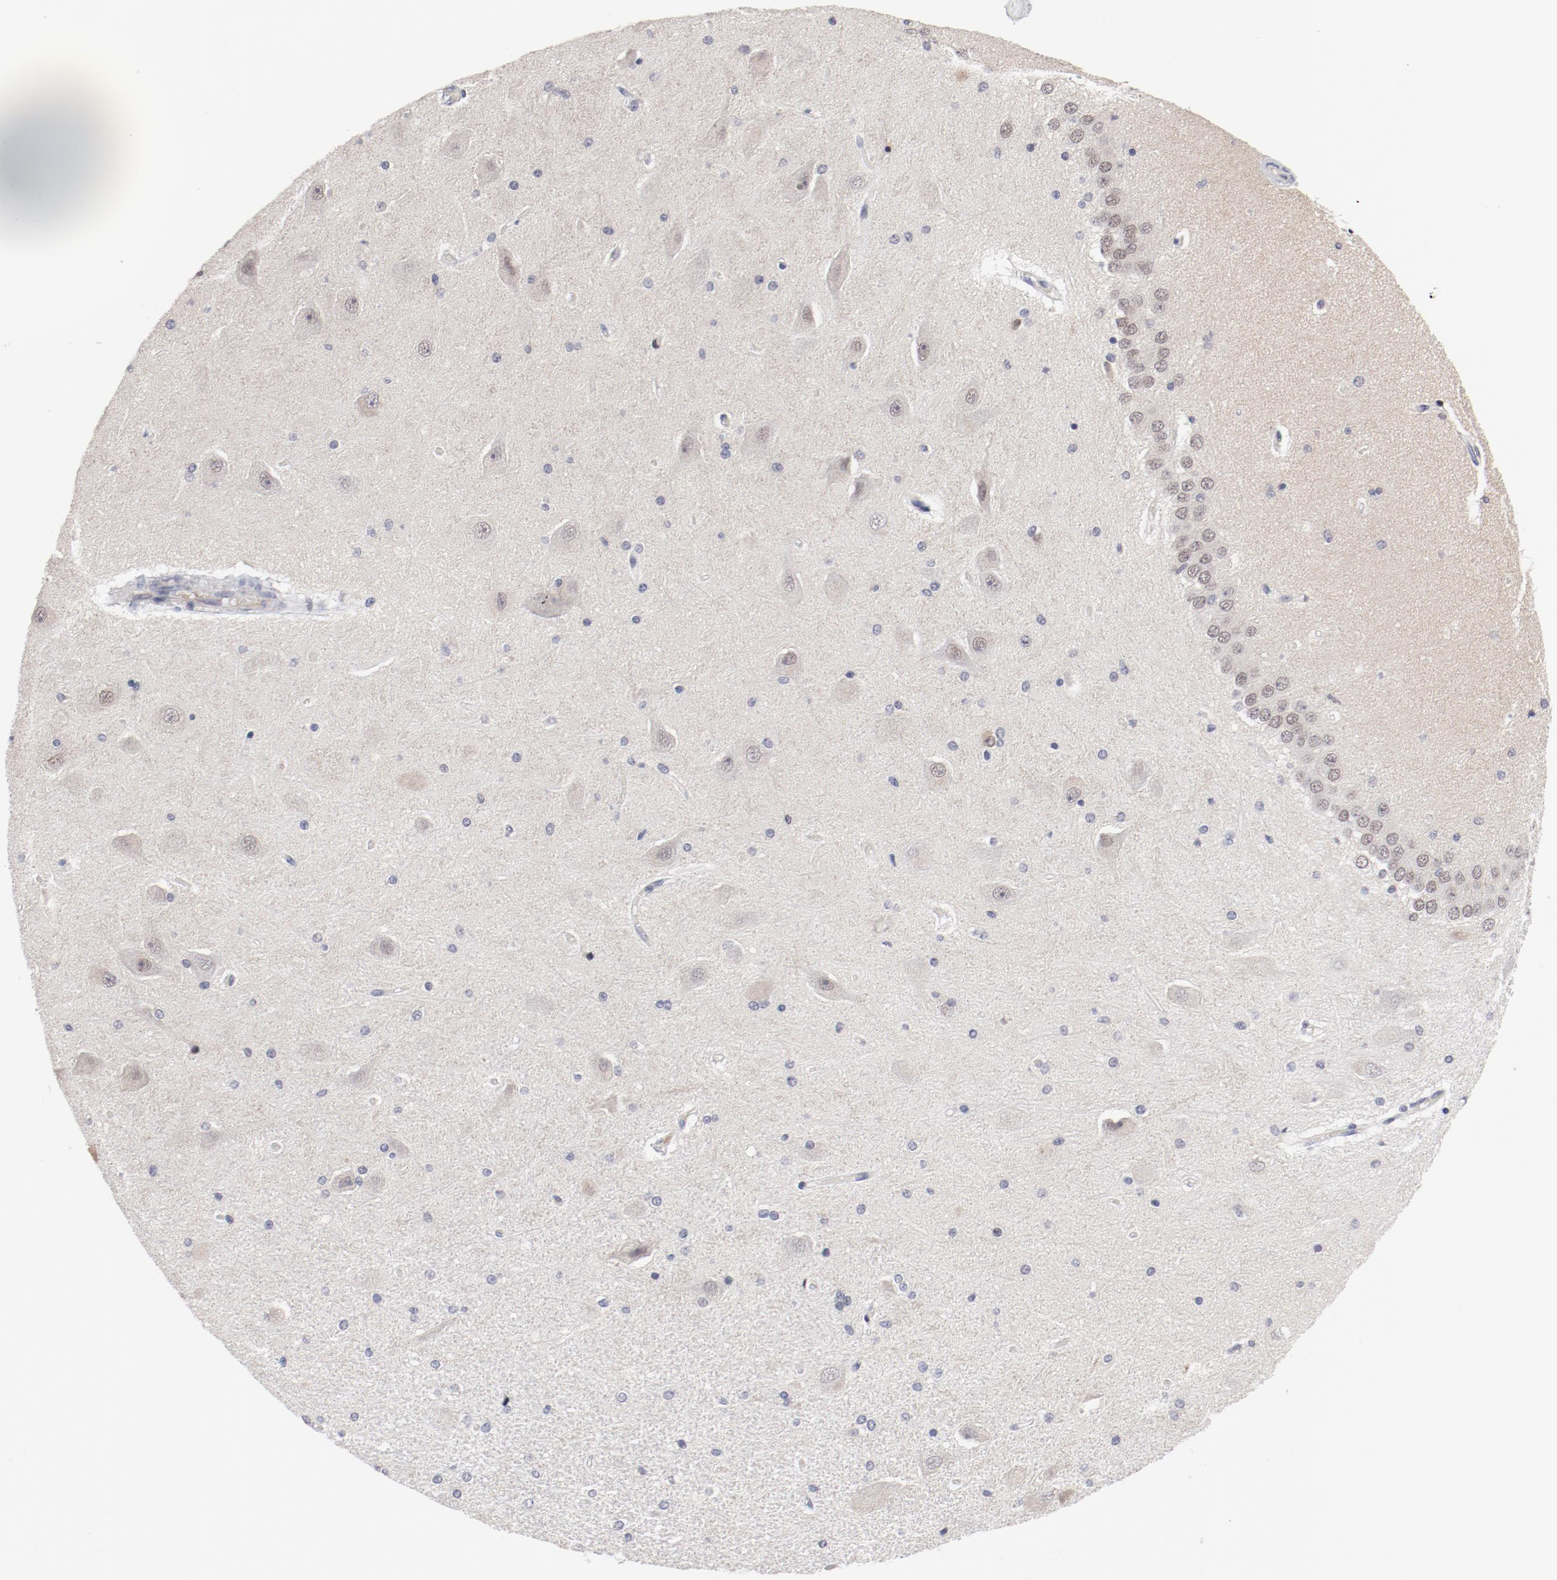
{"staining": {"intensity": "strong", "quantity": "<25%", "location": "nuclear"}, "tissue": "hippocampus", "cell_type": "Neuronal cells", "image_type": "normal", "snomed": [{"axis": "morphology", "description": "Normal tissue, NOS"}, {"axis": "topography", "description": "Hippocampus"}], "caption": "Protein expression analysis of normal human hippocampus reveals strong nuclear positivity in approximately <25% of neuronal cells.", "gene": "FSCB", "patient": {"sex": "female", "age": 54}}